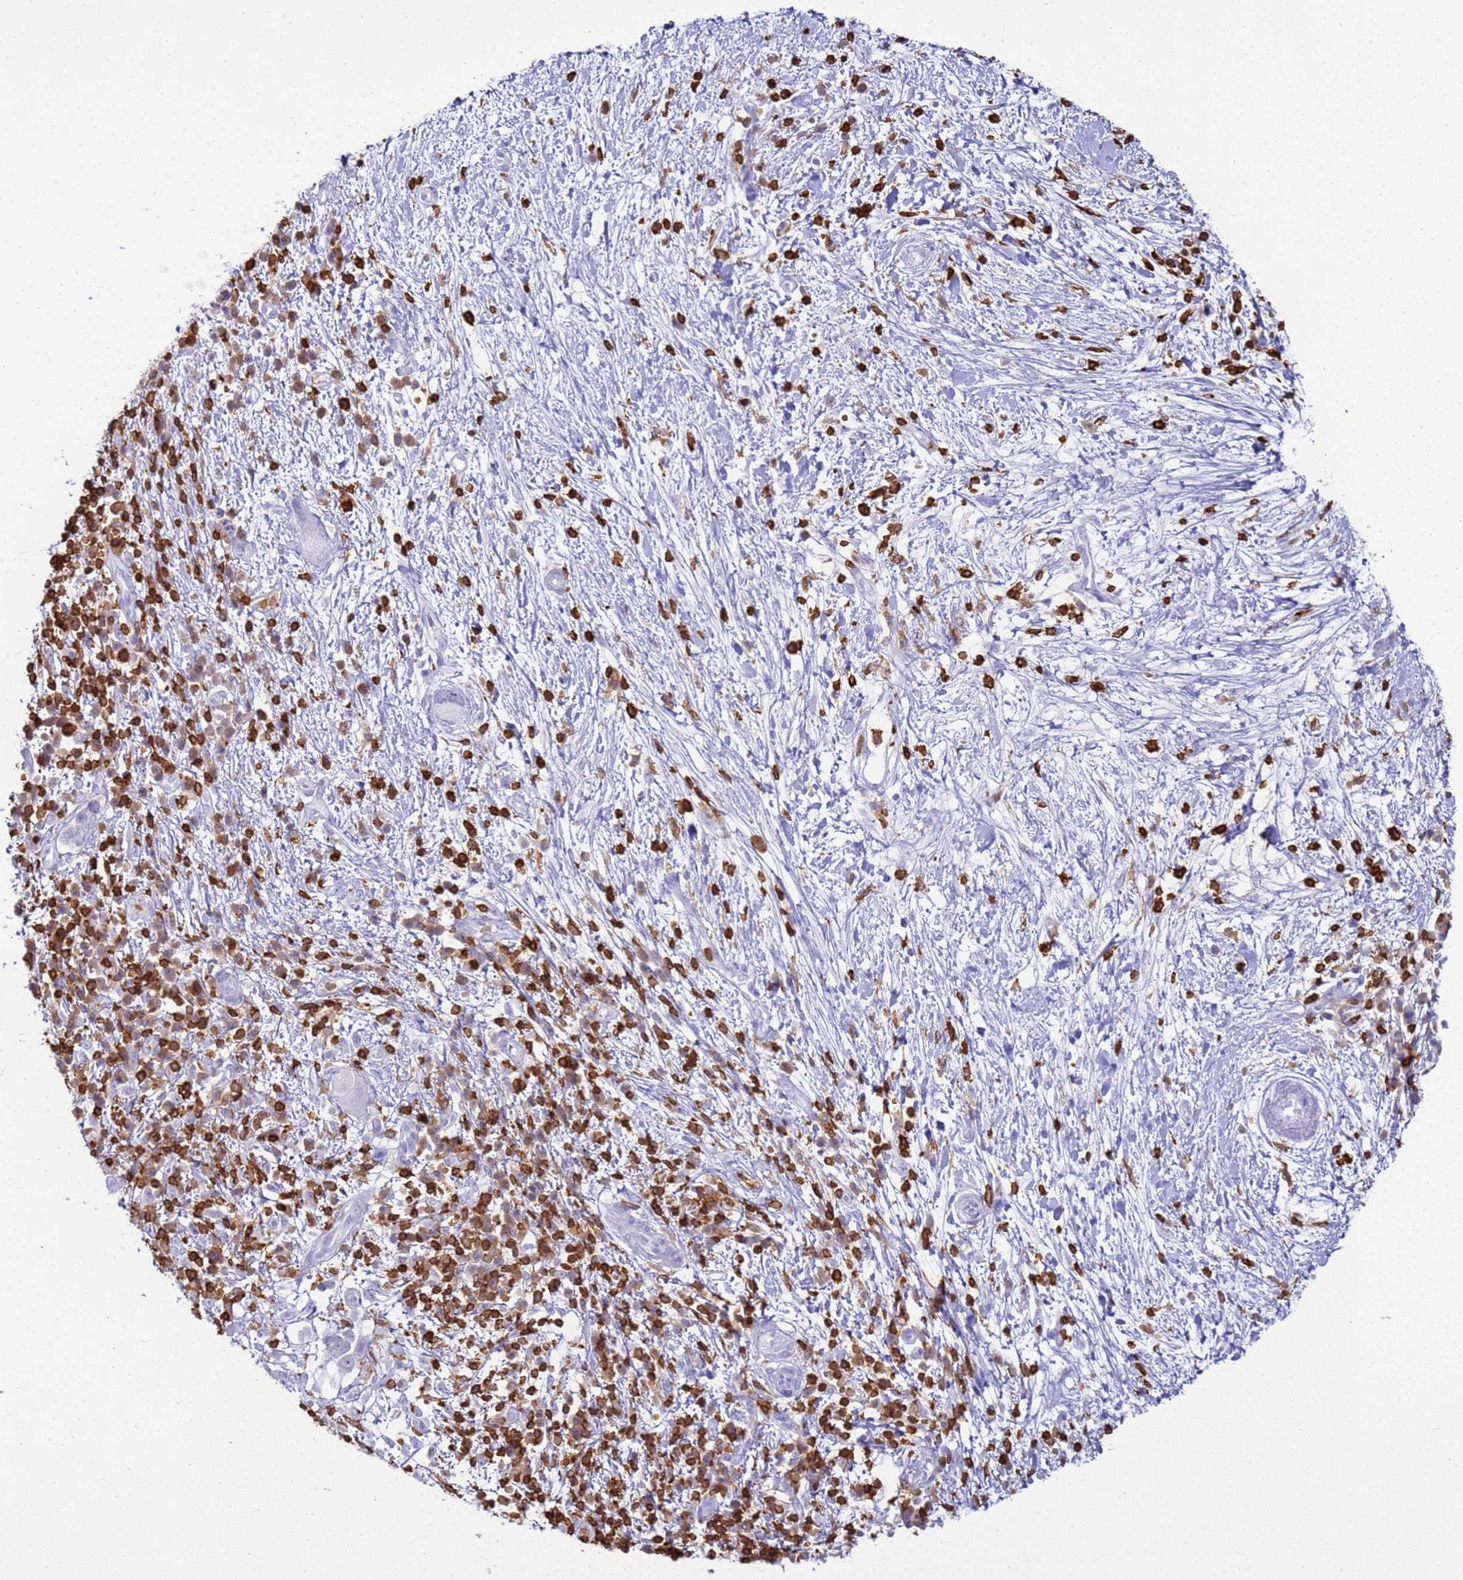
{"staining": {"intensity": "negative", "quantity": "none", "location": "none"}, "tissue": "pancreatic cancer", "cell_type": "Tumor cells", "image_type": "cancer", "snomed": [{"axis": "morphology", "description": "Adenocarcinoma, NOS"}, {"axis": "topography", "description": "Pancreas"}], "caption": "Tumor cells are negative for protein expression in human pancreatic adenocarcinoma.", "gene": "IRF5", "patient": {"sex": "male", "age": 68}}